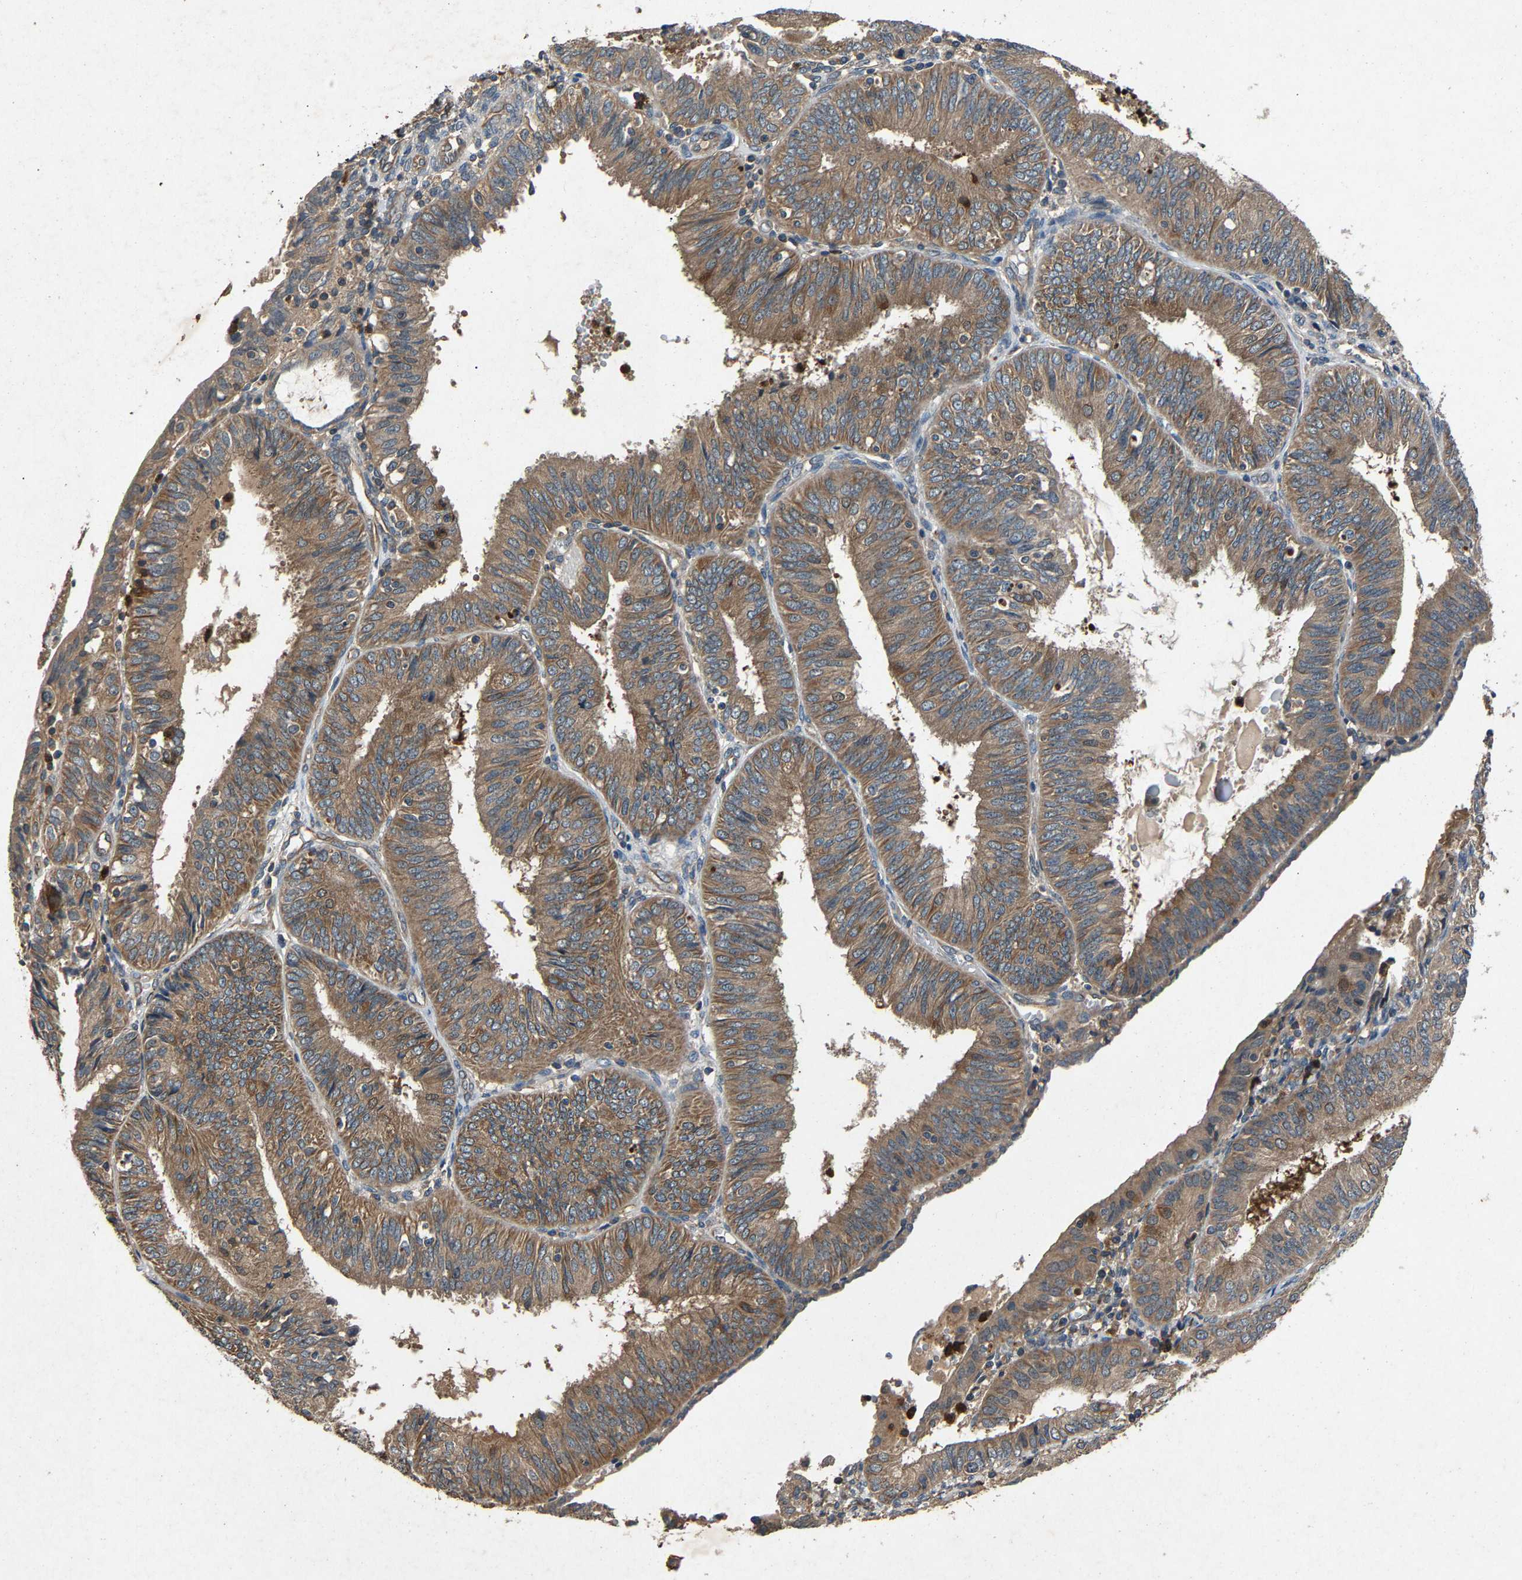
{"staining": {"intensity": "moderate", "quantity": ">75%", "location": "cytoplasmic/membranous"}, "tissue": "endometrial cancer", "cell_type": "Tumor cells", "image_type": "cancer", "snomed": [{"axis": "morphology", "description": "Adenocarcinoma, NOS"}, {"axis": "topography", "description": "Endometrium"}], "caption": "Immunohistochemical staining of human endometrial cancer (adenocarcinoma) displays moderate cytoplasmic/membranous protein positivity in approximately >75% of tumor cells.", "gene": "PPID", "patient": {"sex": "female", "age": 58}}